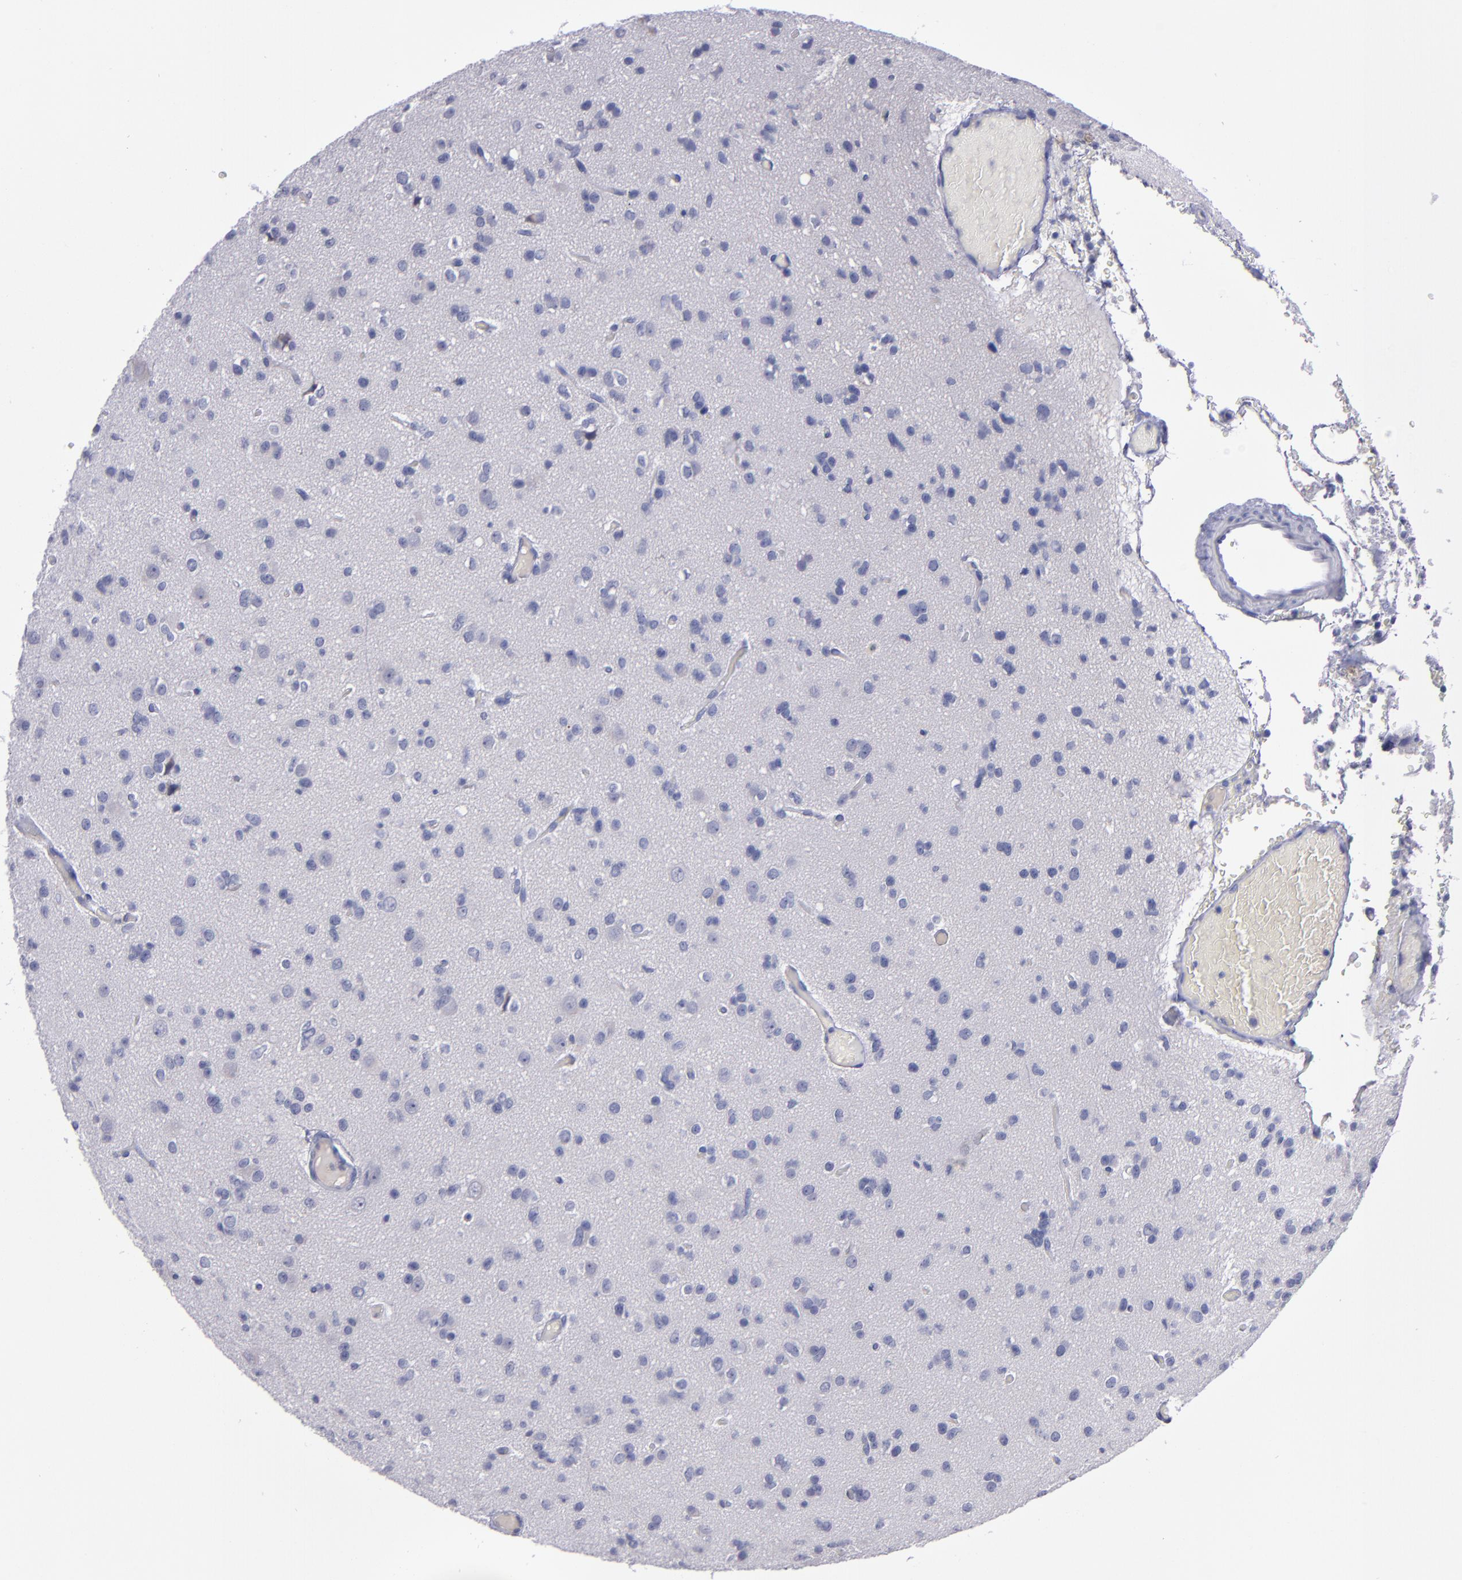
{"staining": {"intensity": "negative", "quantity": "none", "location": "none"}, "tissue": "glioma", "cell_type": "Tumor cells", "image_type": "cancer", "snomed": [{"axis": "morphology", "description": "Glioma, malignant, Low grade"}, {"axis": "topography", "description": "Brain"}], "caption": "DAB (3,3'-diaminobenzidine) immunohistochemical staining of human malignant glioma (low-grade) exhibits no significant positivity in tumor cells.", "gene": "CDH3", "patient": {"sex": "male", "age": 42}}